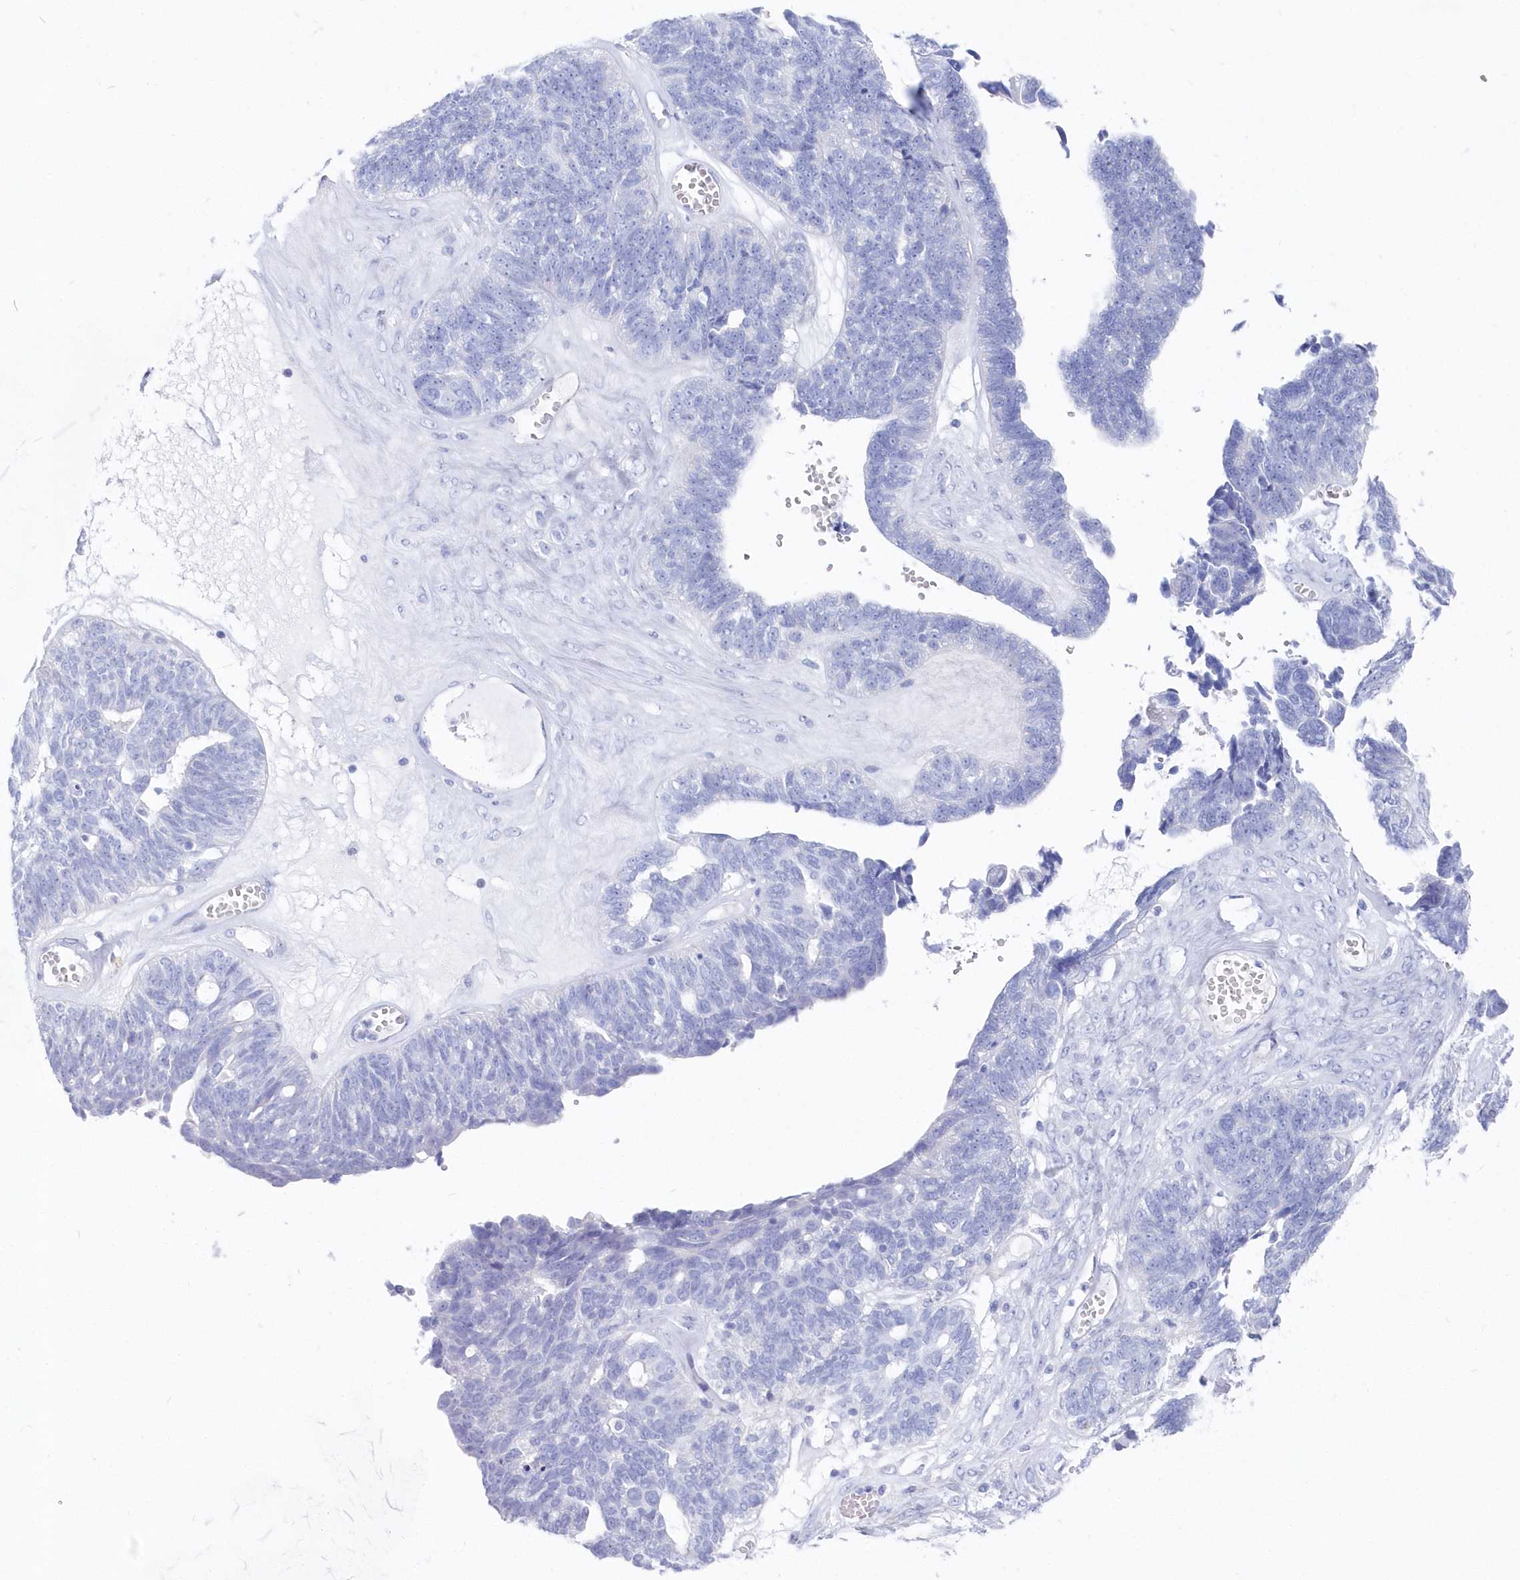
{"staining": {"intensity": "negative", "quantity": "none", "location": "none"}, "tissue": "ovarian cancer", "cell_type": "Tumor cells", "image_type": "cancer", "snomed": [{"axis": "morphology", "description": "Cystadenocarcinoma, serous, NOS"}, {"axis": "topography", "description": "Ovary"}], "caption": "The micrograph demonstrates no staining of tumor cells in serous cystadenocarcinoma (ovarian). The staining is performed using DAB (3,3'-diaminobenzidine) brown chromogen with nuclei counter-stained in using hematoxylin.", "gene": "CSNK1G2", "patient": {"sex": "female", "age": 79}}